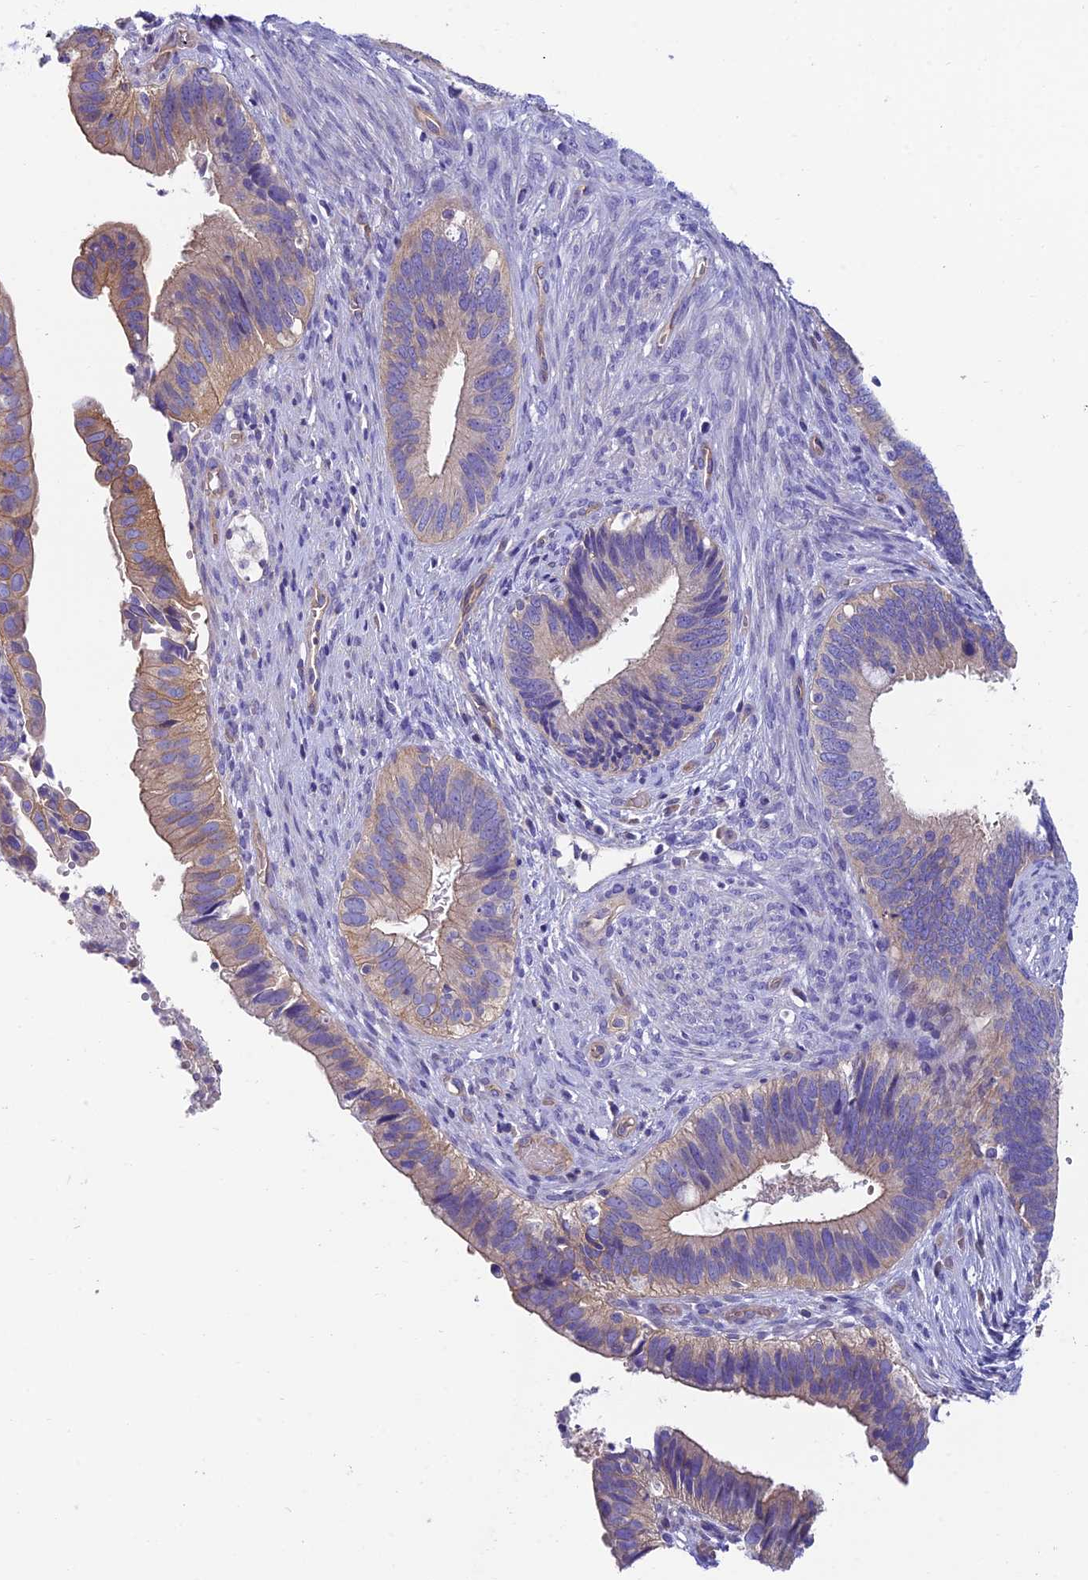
{"staining": {"intensity": "weak", "quantity": "25%-75%", "location": "cytoplasmic/membranous"}, "tissue": "cervical cancer", "cell_type": "Tumor cells", "image_type": "cancer", "snomed": [{"axis": "morphology", "description": "Adenocarcinoma, NOS"}, {"axis": "topography", "description": "Cervix"}], "caption": "A brown stain shows weak cytoplasmic/membranous staining of a protein in cervical adenocarcinoma tumor cells.", "gene": "PPFIA3", "patient": {"sex": "female", "age": 42}}